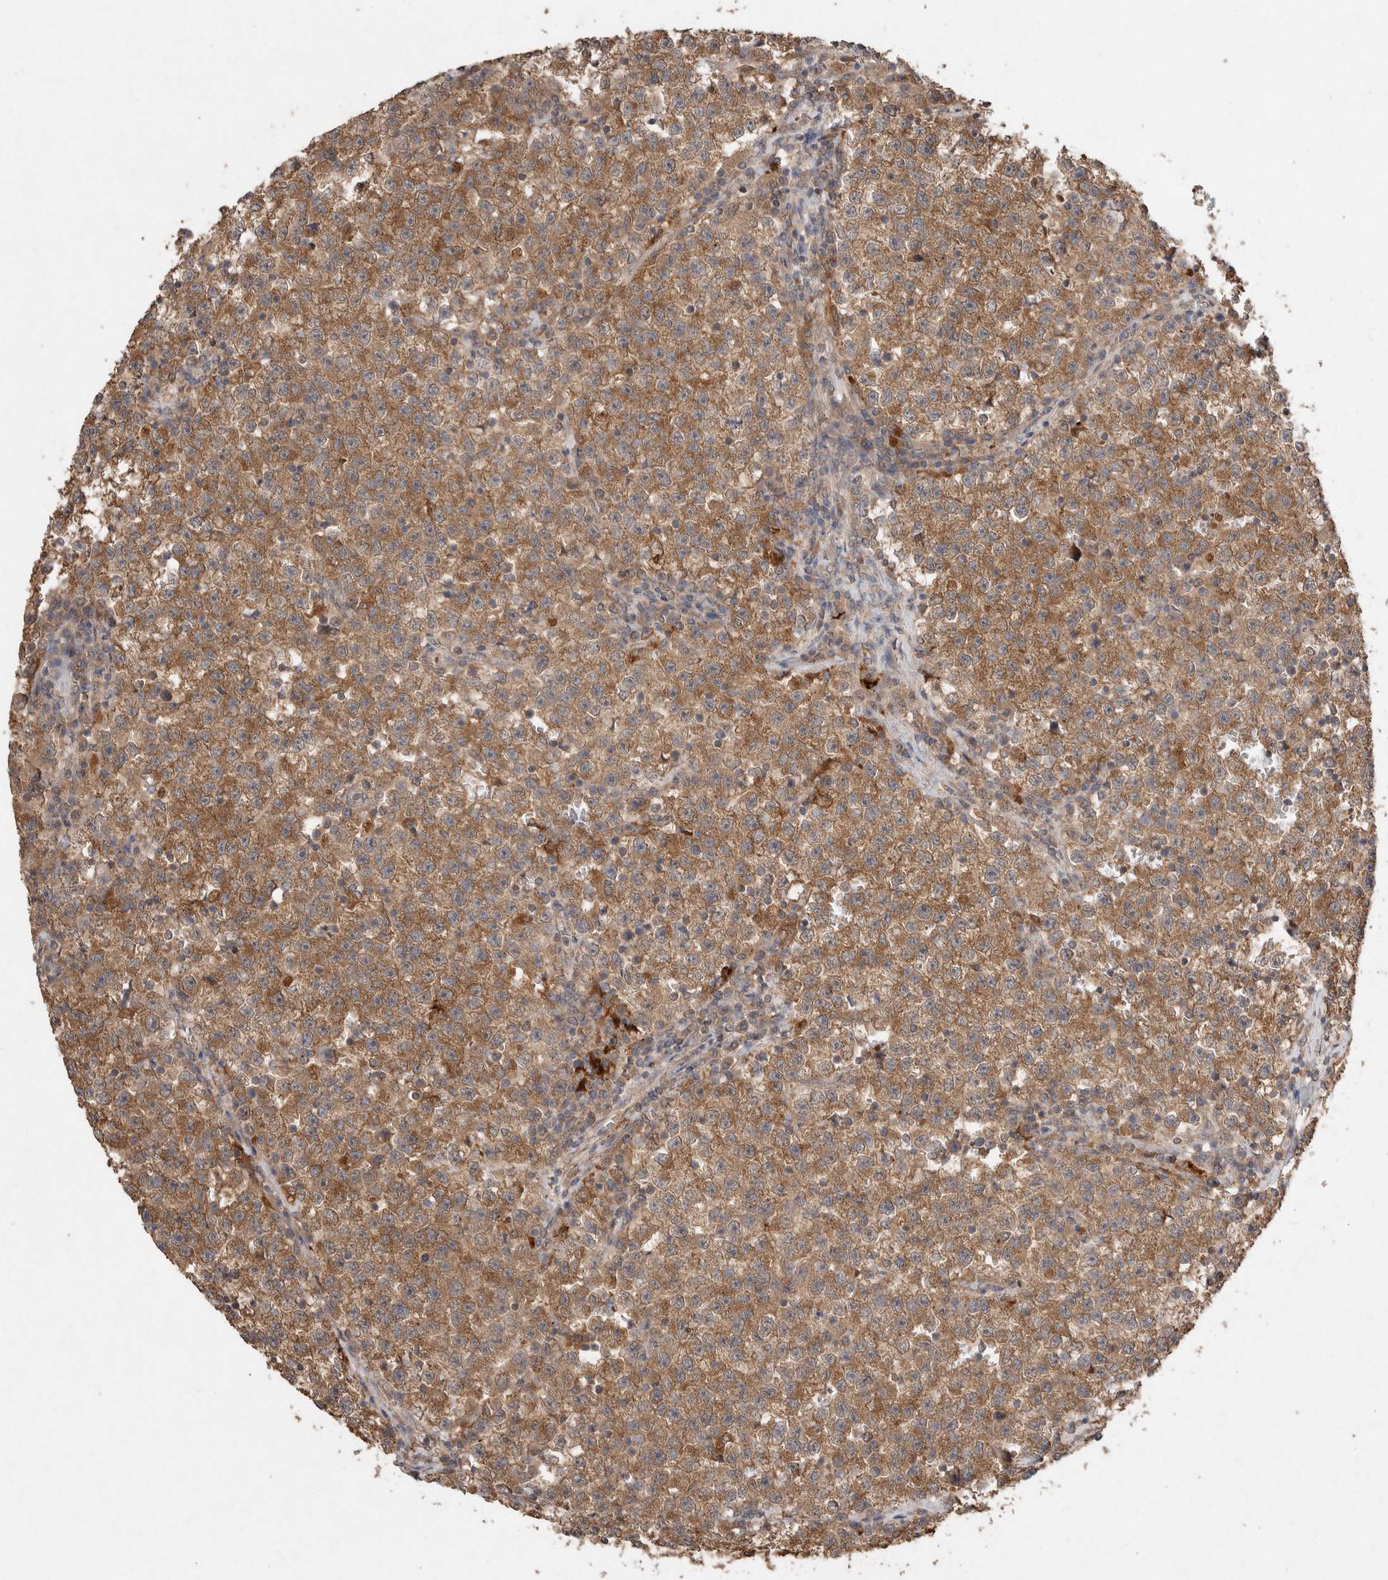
{"staining": {"intensity": "moderate", "quantity": ">75%", "location": "cytoplasmic/membranous"}, "tissue": "testis cancer", "cell_type": "Tumor cells", "image_type": "cancer", "snomed": [{"axis": "morphology", "description": "Seminoma, NOS"}, {"axis": "topography", "description": "Testis"}], "caption": "Tumor cells exhibit moderate cytoplasmic/membranous staining in about >75% of cells in testis cancer (seminoma).", "gene": "KCNJ5", "patient": {"sex": "male", "age": 22}}